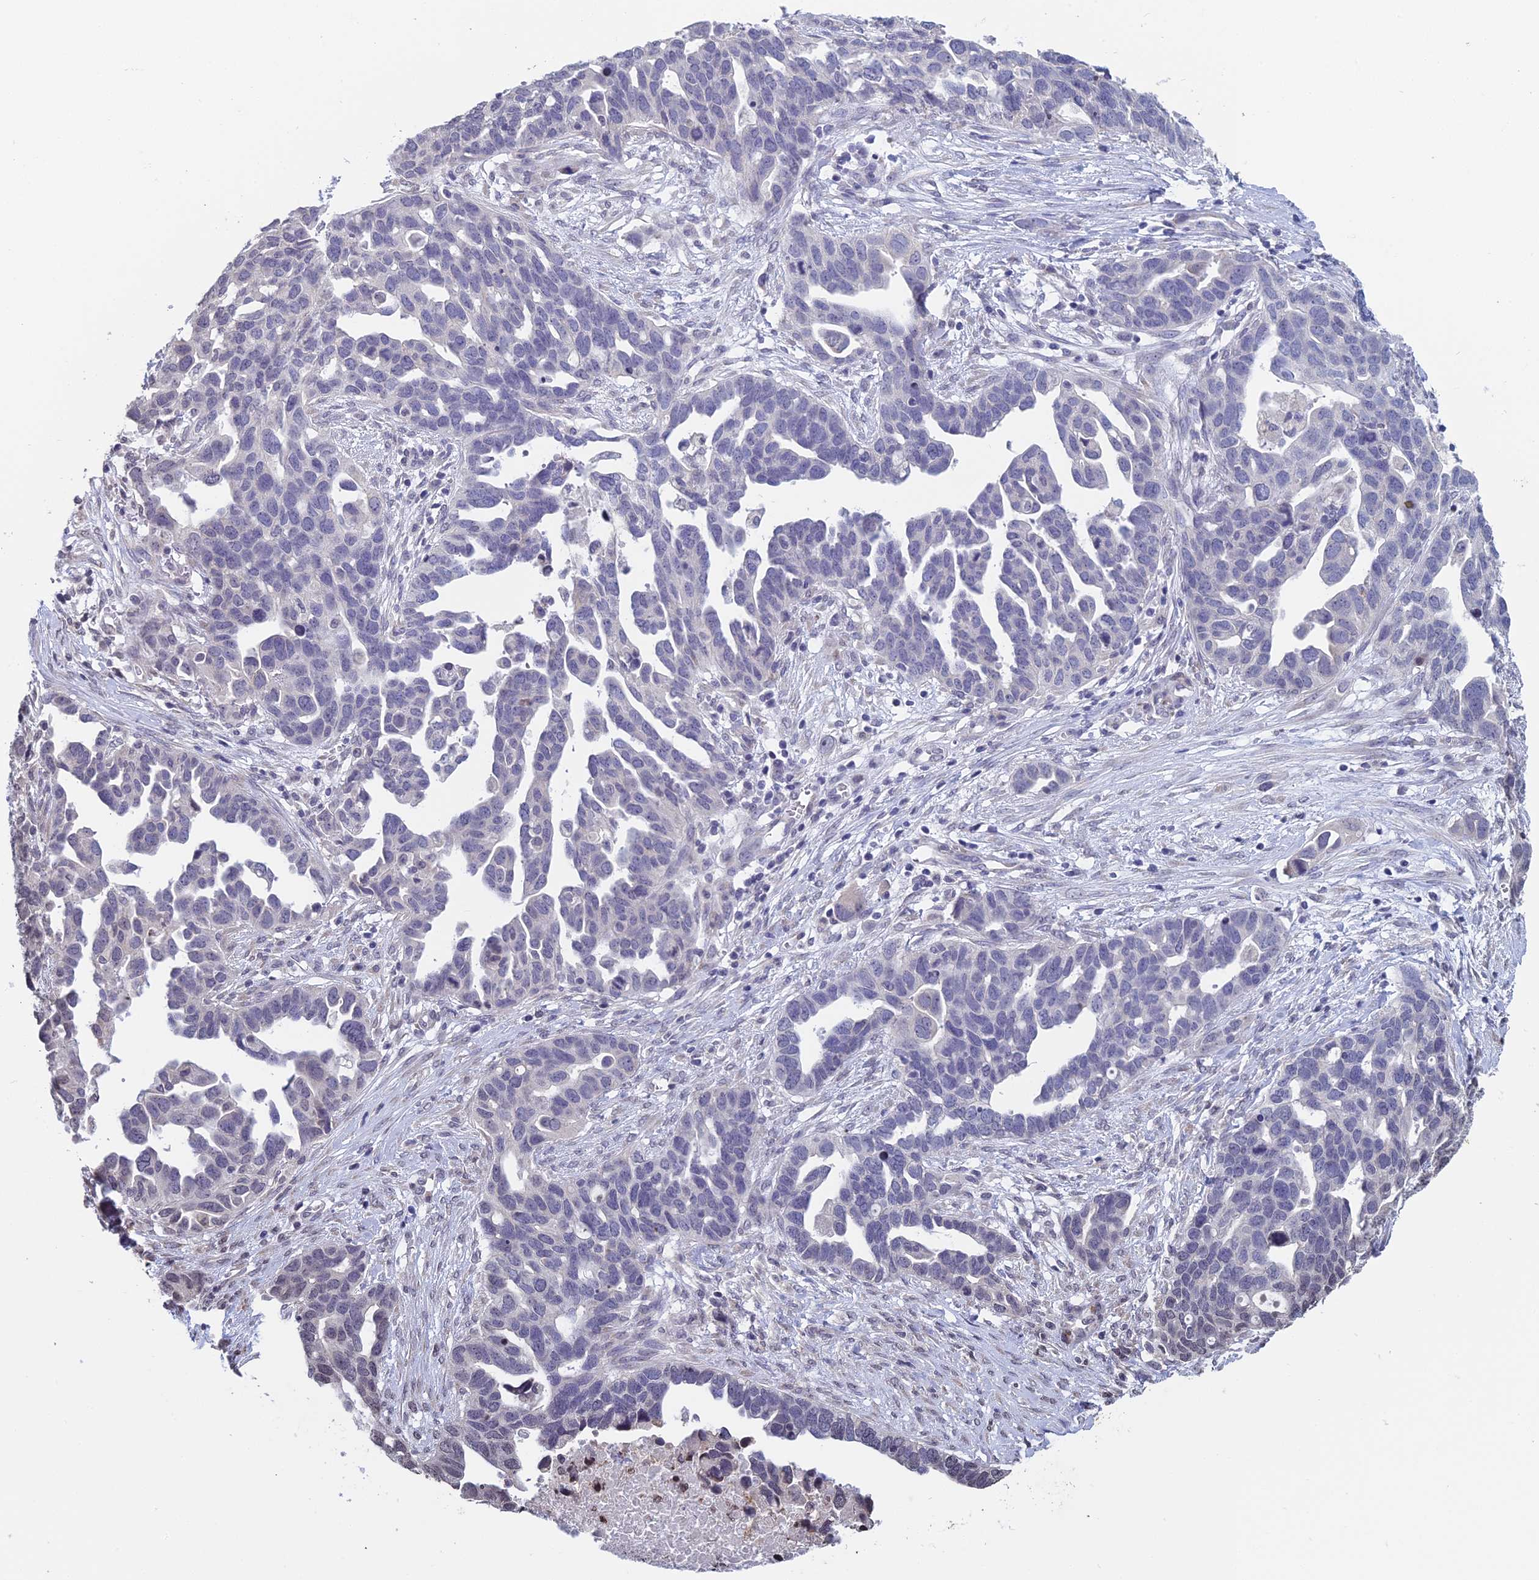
{"staining": {"intensity": "negative", "quantity": "none", "location": "none"}, "tissue": "ovarian cancer", "cell_type": "Tumor cells", "image_type": "cancer", "snomed": [{"axis": "morphology", "description": "Cystadenocarcinoma, serous, NOS"}, {"axis": "topography", "description": "Ovary"}], "caption": "High power microscopy photomicrograph of an immunohistochemistry (IHC) histopathology image of ovarian cancer, revealing no significant positivity in tumor cells. The staining is performed using DAB (3,3'-diaminobenzidine) brown chromogen with nuclei counter-stained in using hematoxylin.", "gene": "PRR22", "patient": {"sex": "female", "age": 54}}